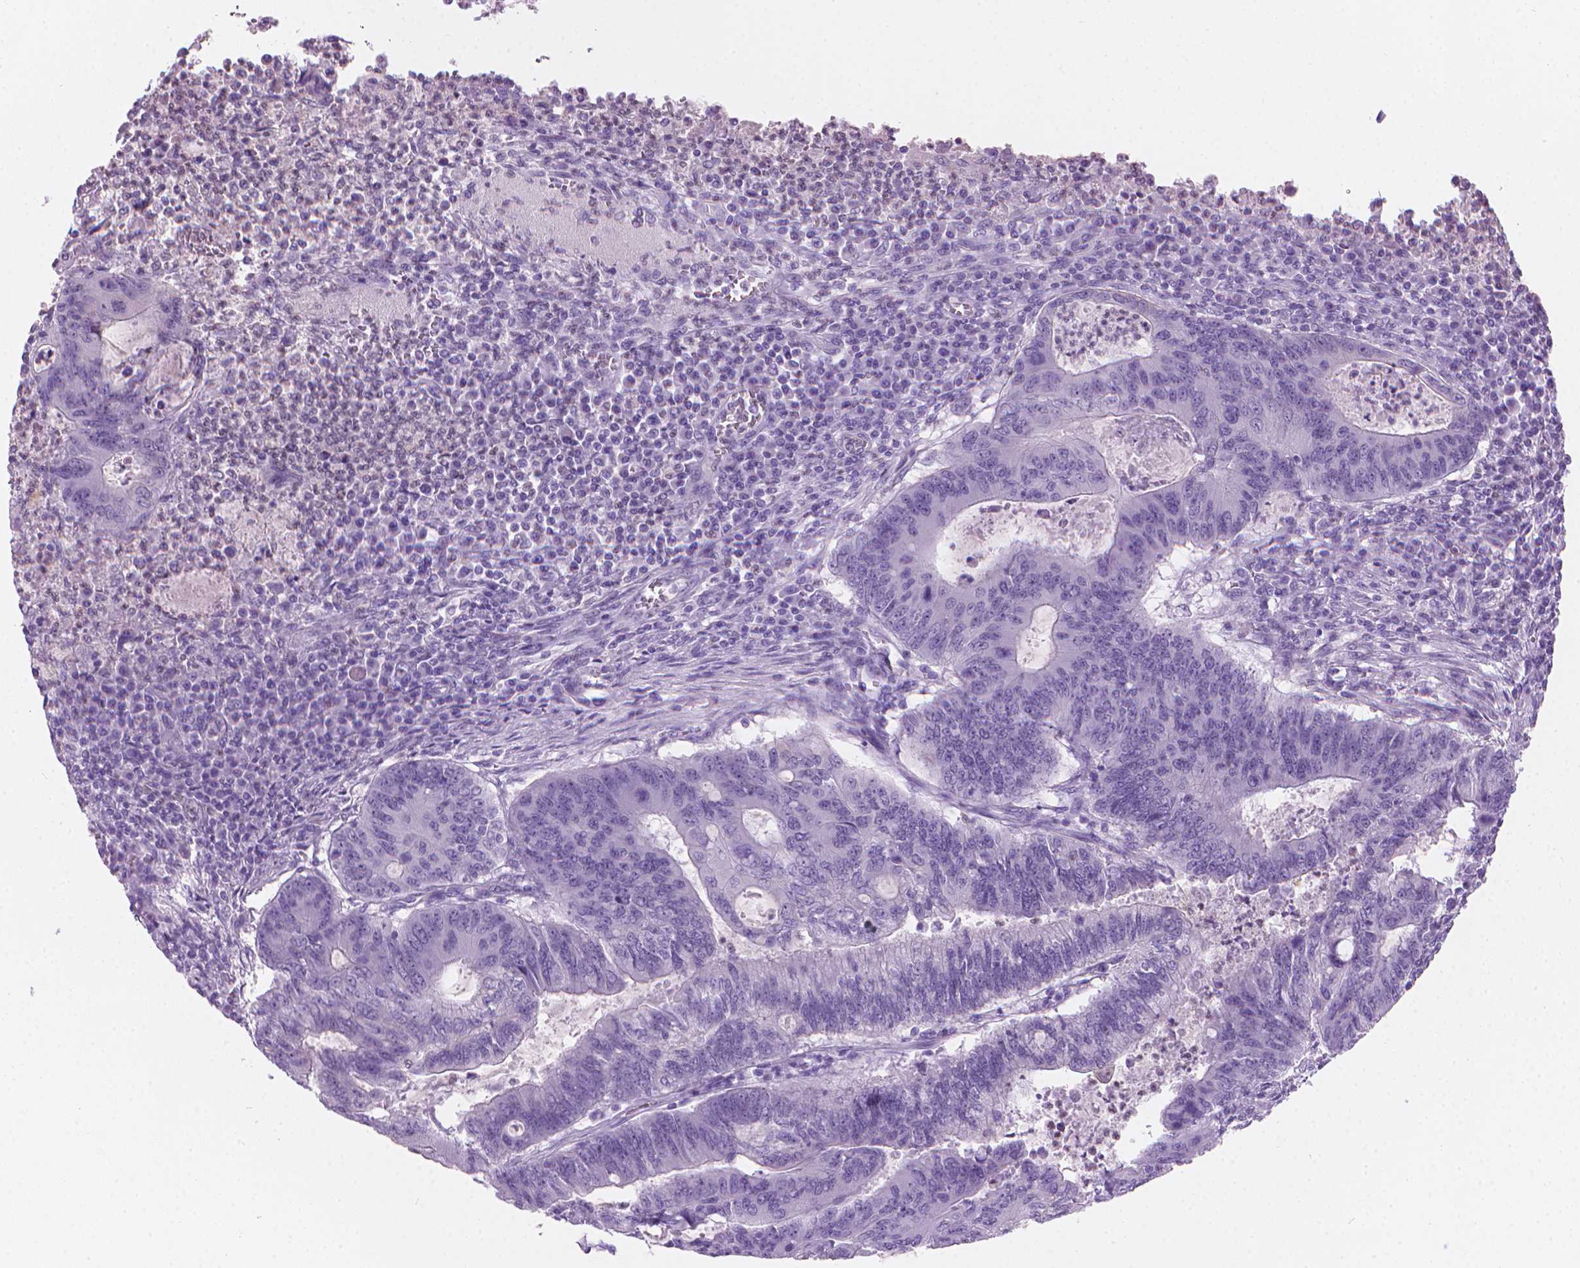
{"staining": {"intensity": "negative", "quantity": "none", "location": "none"}, "tissue": "colorectal cancer", "cell_type": "Tumor cells", "image_type": "cancer", "snomed": [{"axis": "morphology", "description": "Adenocarcinoma, NOS"}, {"axis": "topography", "description": "Colon"}], "caption": "Immunohistochemical staining of adenocarcinoma (colorectal) demonstrates no significant staining in tumor cells.", "gene": "TTC29", "patient": {"sex": "male", "age": 67}}